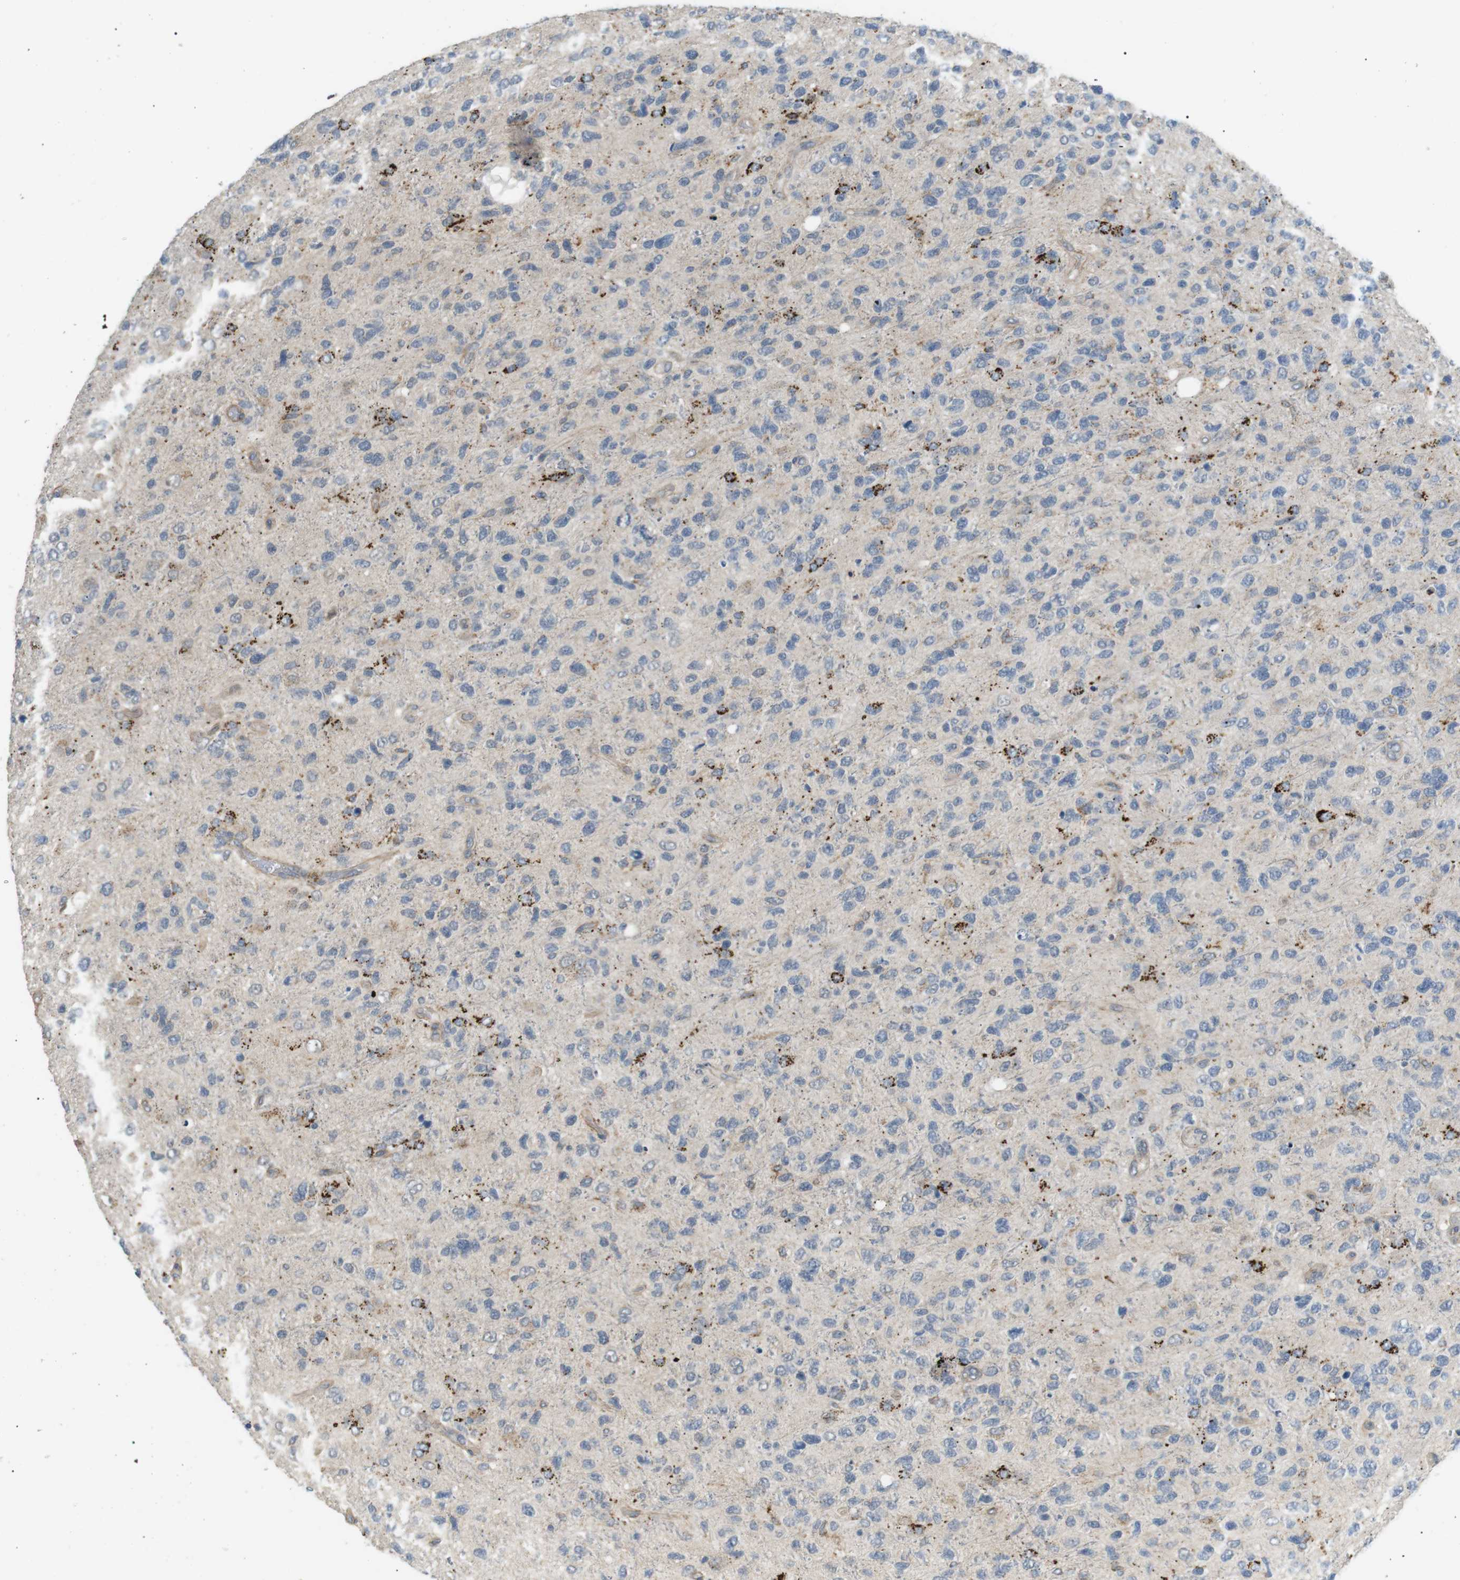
{"staining": {"intensity": "strong", "quantity": "<25%", "location": "cytoplasmic/membranous"}, "tissue": "glioma", "cell_type": "Tumor cells", "image_type": "cancer", "snomed": [{"axis": "morphology", "description": "Glioma, malignant, High grade"}, {"axis": "topography", "description": "Brain"}], "caption": "High-grade glioma (malignant) tissue reveals strong cytoplasmic/membranous staining in about <25% of tumor cells (DAB IHC, brown staining for protein, blue staining for nuclei).", "gene": "B4GALNT2", "patient": {"sex": "female", "age": 58}}